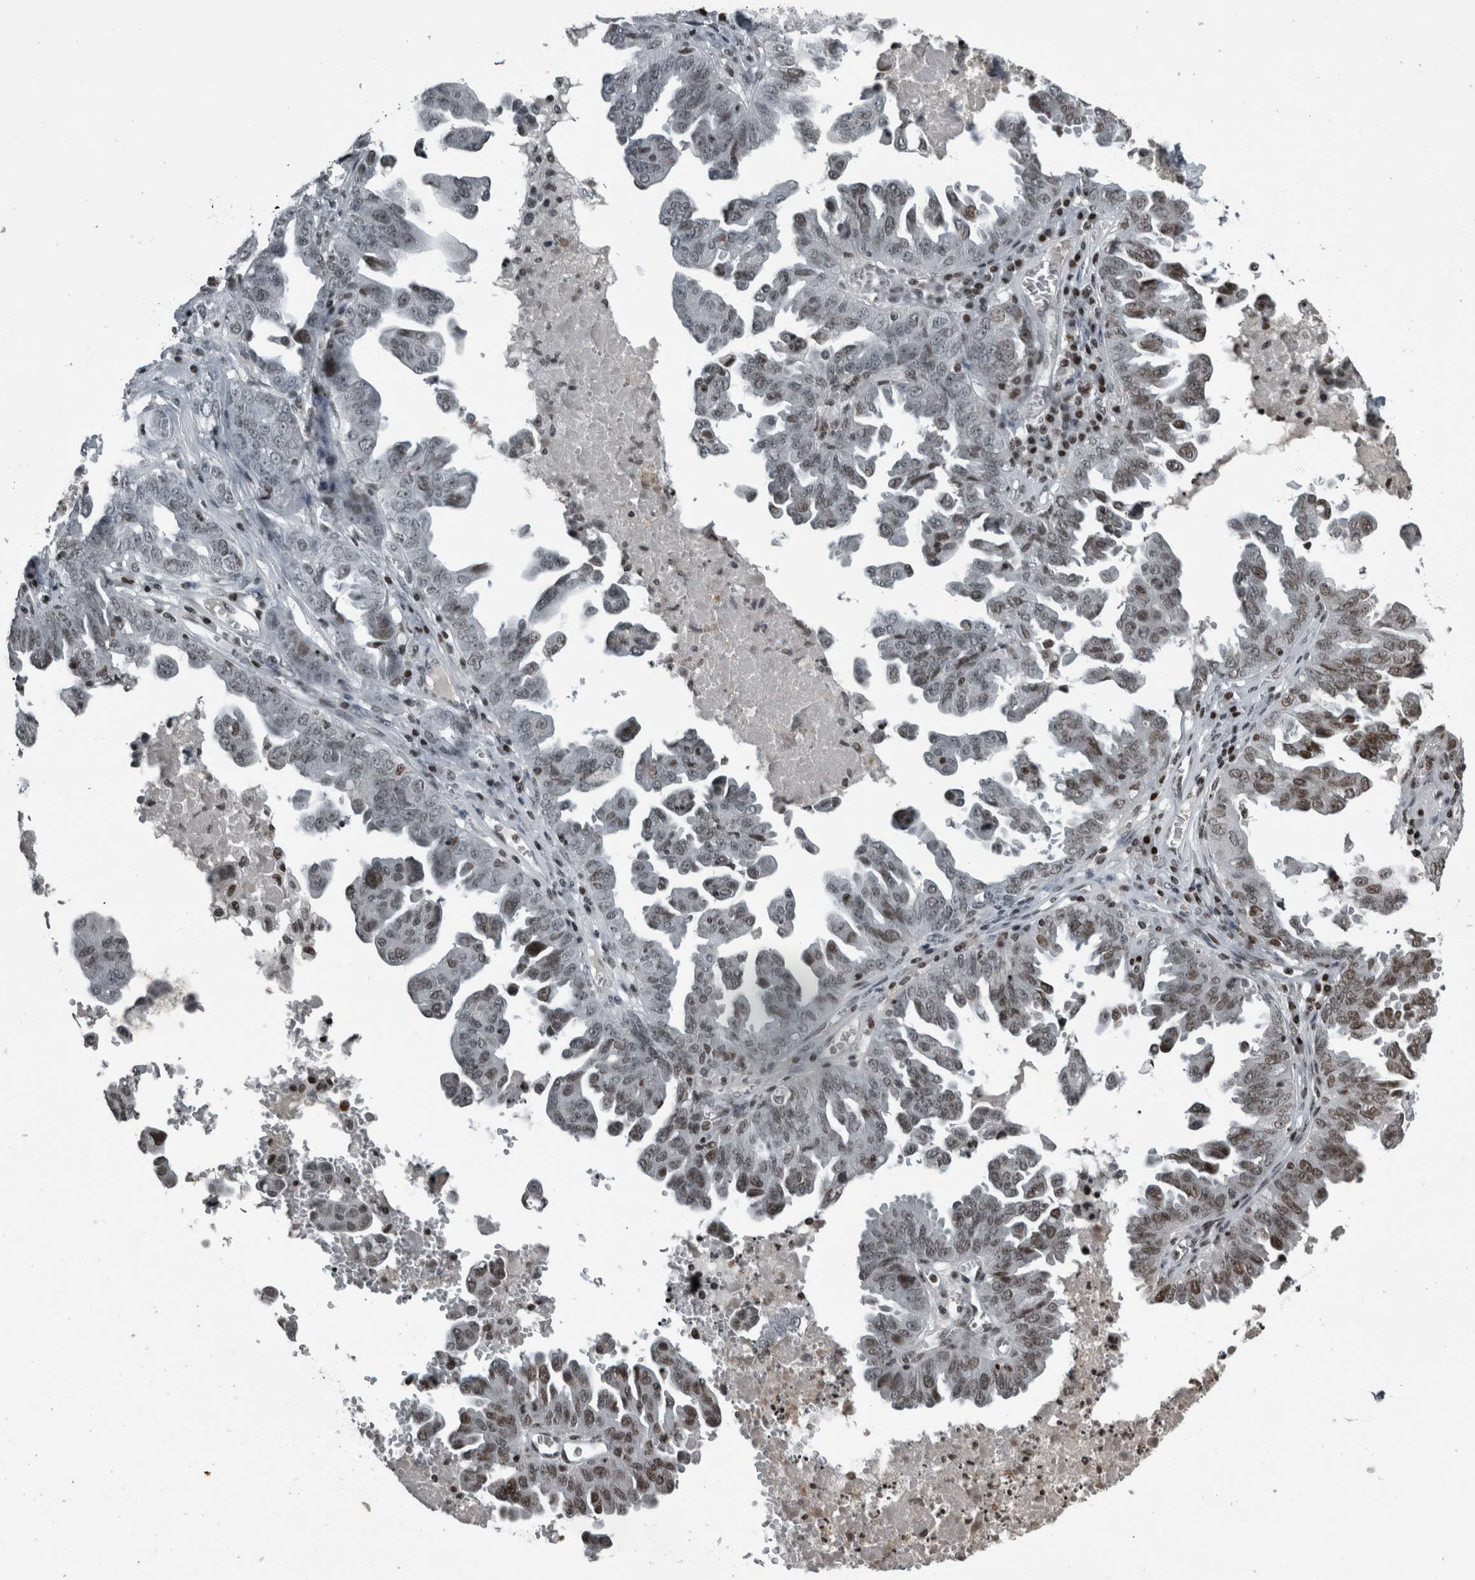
{"staining": {"intensity": "moderate", "quantity": "<25%", "location": "nuclear"}, "tissue": "ovarian cancer", "cell_type": "Tumor cells", "image_type": "cancer", "snomed": [{"axis": "morphology", "description": "Carcinoma, endometroid"}, {"axis": "topography", "description": "Ovary"}], "caption": "Ovarian endometroid carcinoma was stained to show a protein in brown. There is low levels of moderate nuclear expression in about <25% of tumor cells.", "gene": "UNC50", "patient": {"sex": "female", "age": 62}}